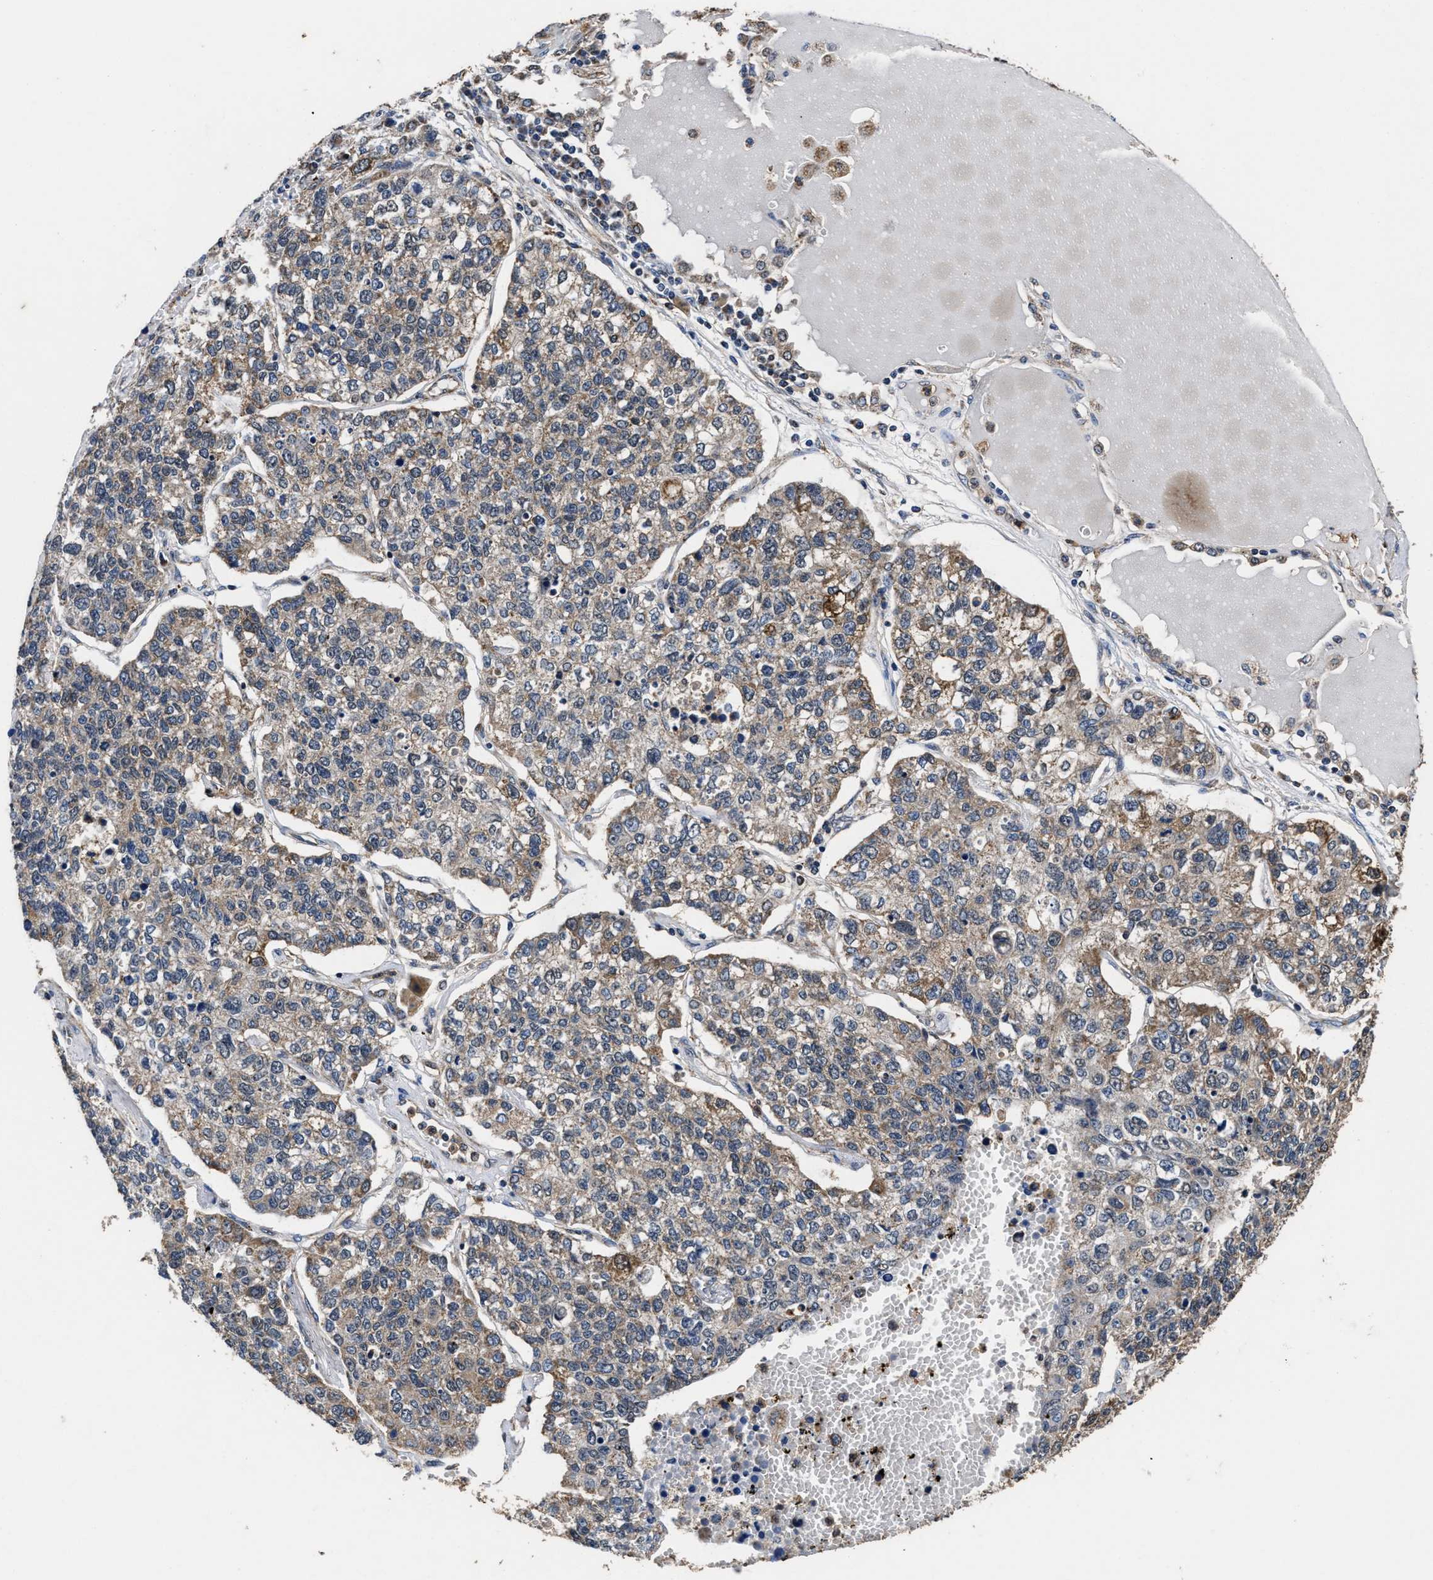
{"staining": {"intensity": "weak", "quantity": "25%-75%", "location": "cytoplasmic/membranous"}, "tissue": "lung cancer", "cell_type": "Tumor cells", "image_type": "cancer", "snomed": [{"axis": "morphology", "description": "Adenocarcinoma, NOS"}, {"axis": "topography", "description": "Lung"}], "caption": "Lung cancer (adenocarcinoma) stained with a protein marker shows weak staining in tumor cells.", "gene": "ACLY", "patient": {"sex": "male", "age": 49}}